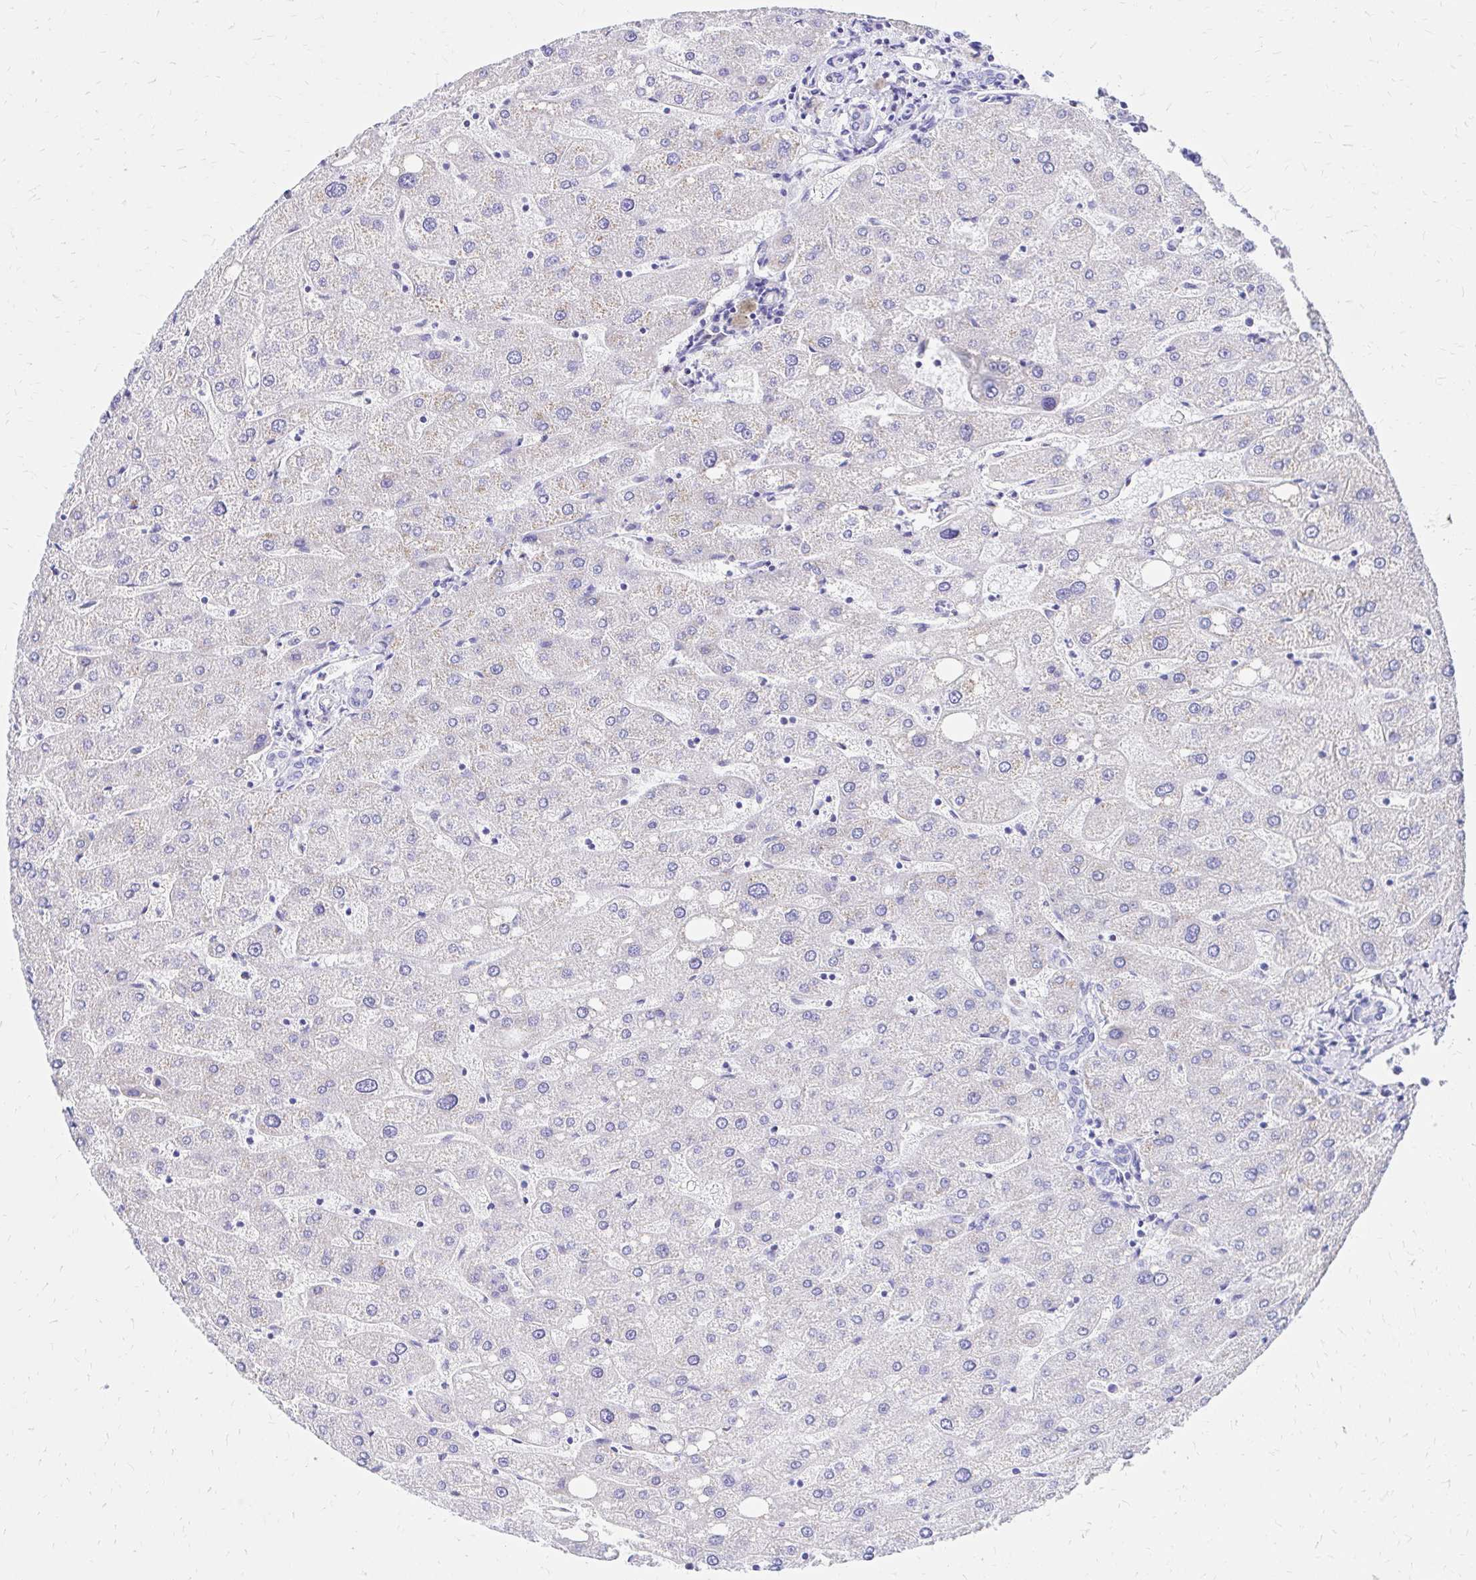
{"staining": {"intensity": "negative", "quantity": "none", "location": "none"}, "tissue": "liver", "cell_type": "Cholangiocytes", "image_type": "normal", "snomed": [{"axis": "morphology", "description": "Normal tissue, NOS"}, {"axis": "topography", "description": "Liver"}], "caption": "A photomicrograph of liver stained for a protein exhibits no brown staining in cholangiocytes.", "gene": "S100G", "patient": {"sex": "male", "age": 67}}